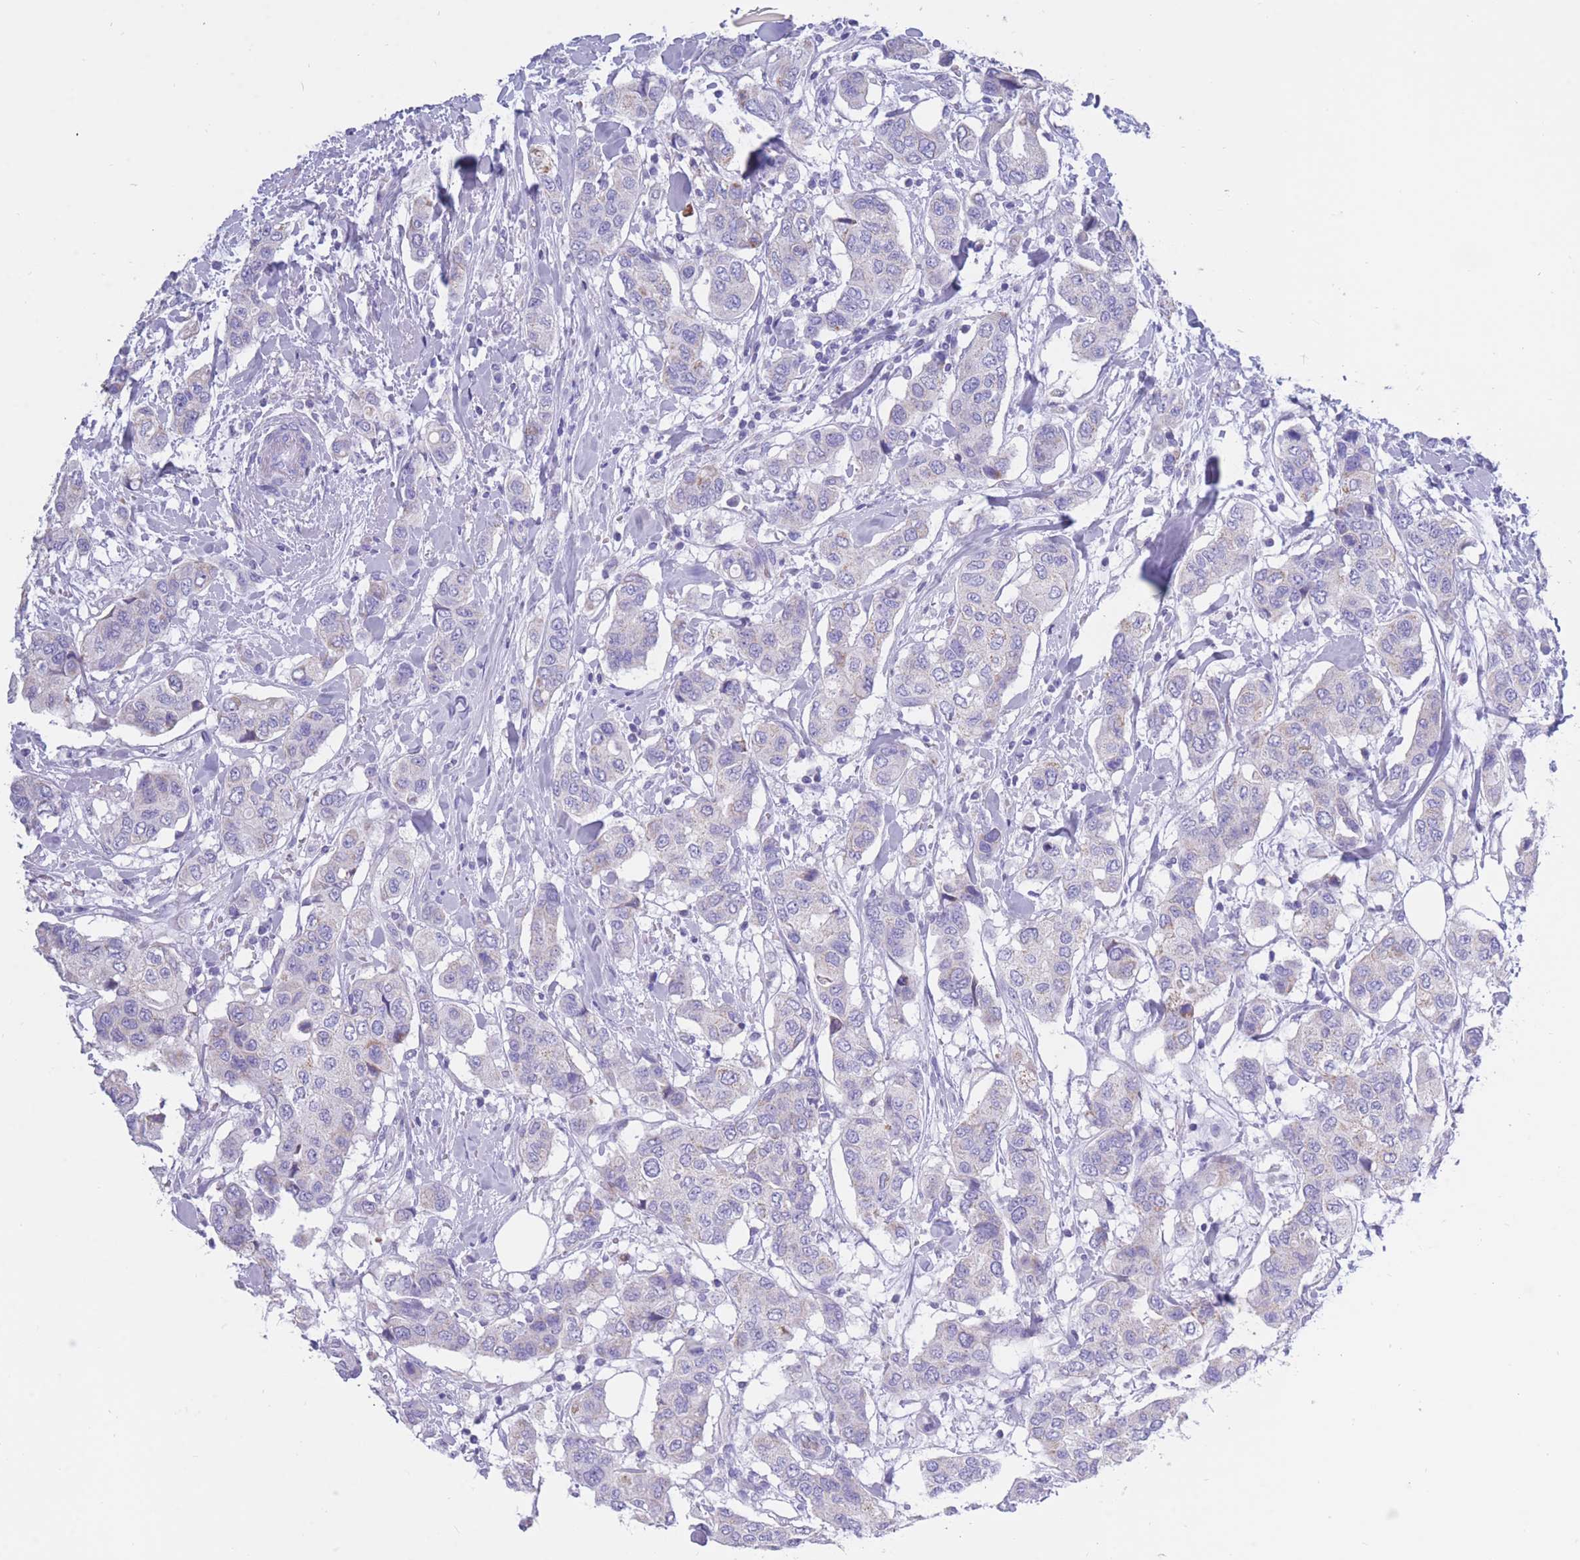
{"staining": {"intensity": "negative", "quantity": "none", "location": "none"}, "tissue": "breast cancer", "cell_type": "Tumor cells", "image_type": "cancer", "snomed": [{"axis": "morphology", "description": "Lobular carcinoma"}, {"axis": "topography", "description": "Breast"}], "caption": "High magnification brightfield microscopy of breast cancer (lobular carcinoma) stained with DAB (3,3'-diaminobenzidine) (brown) and counterstained with hematoxylin (blue): tumor cells show no significant staining.", "gene": "INTS2", "patient": {"sex": "female", "age": 51}}